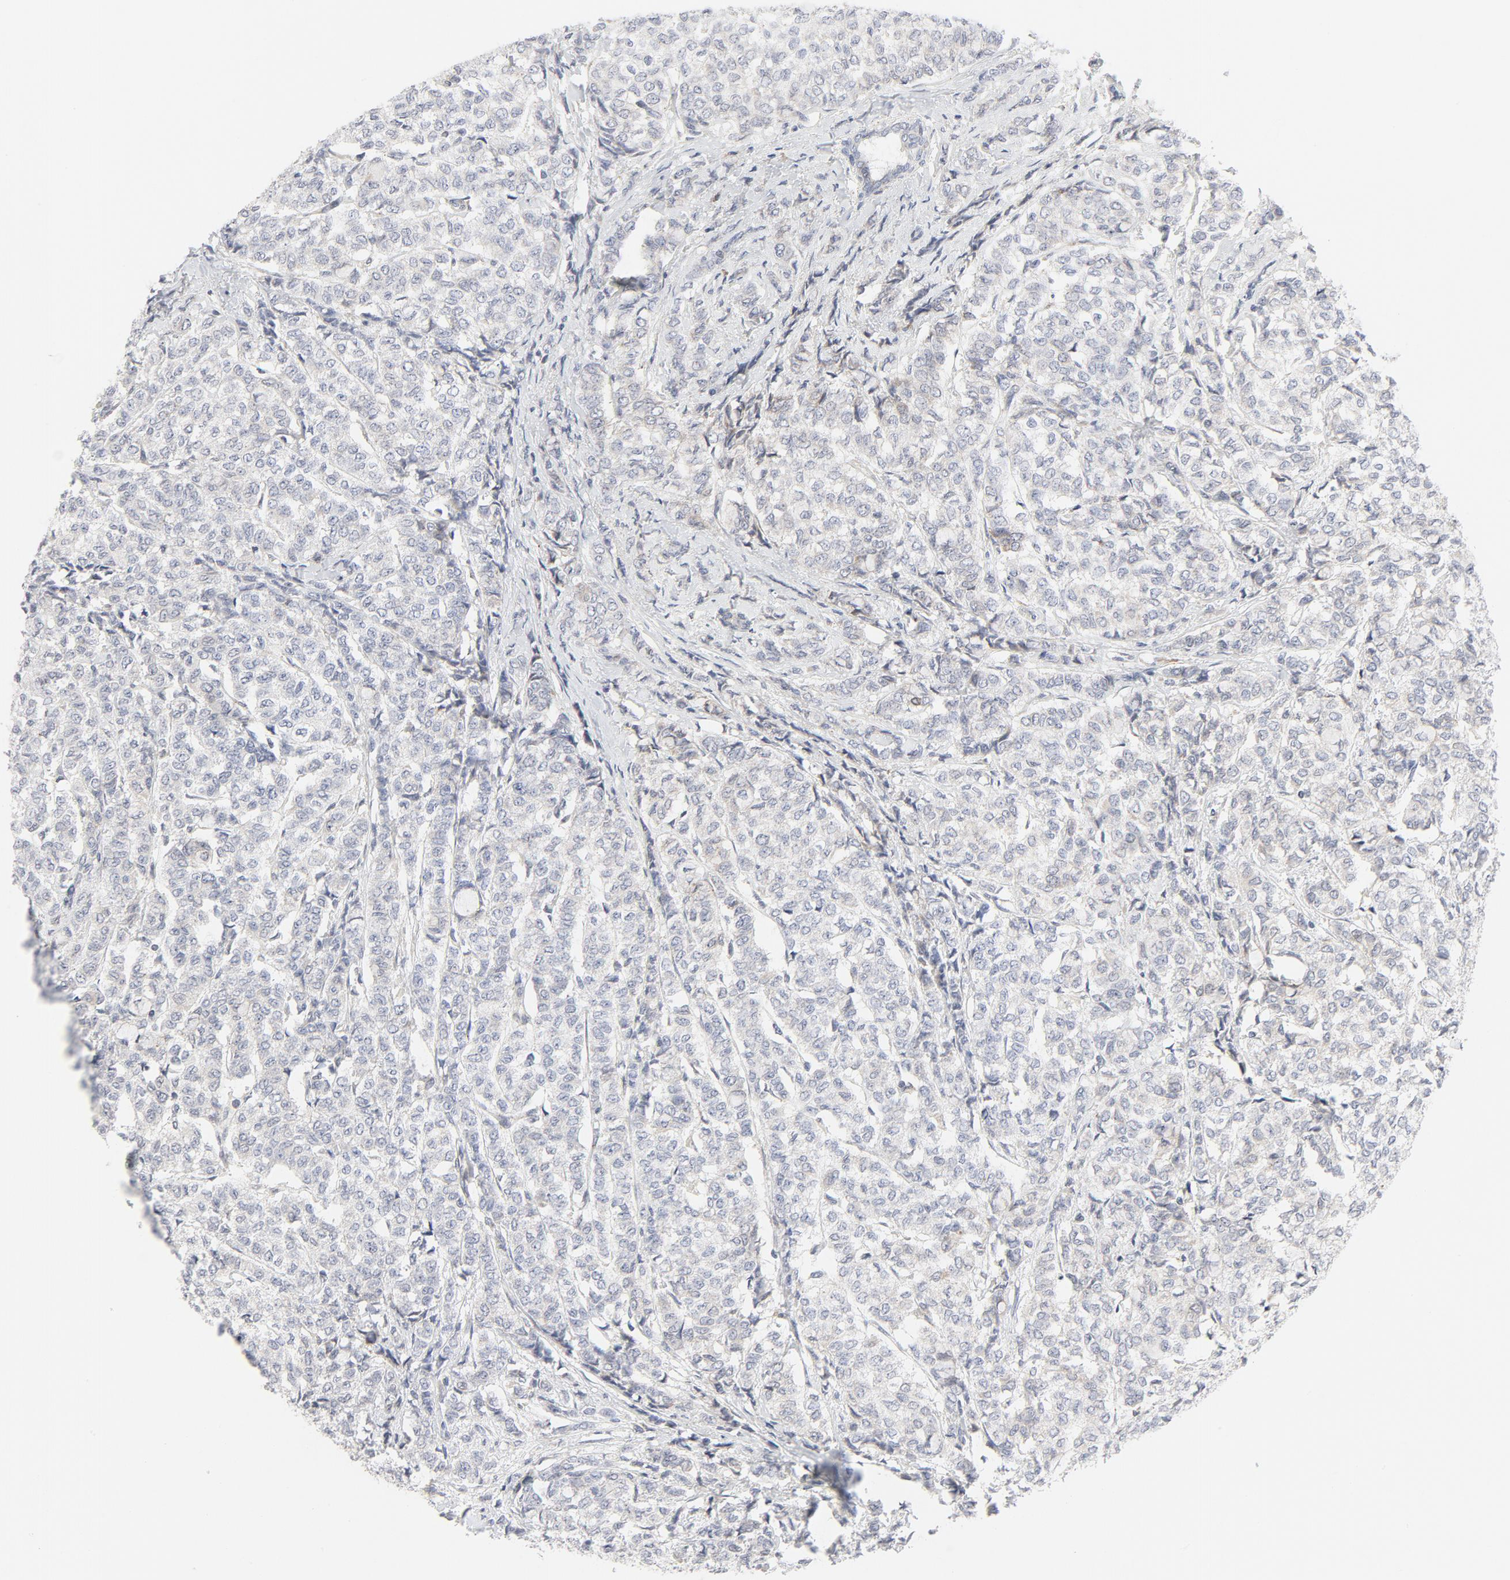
{"staining": {"intensity": "negative", "quantity": "none", "location": "none"}, "tissue": "breast cancer", "cell_type": "Tumor cells", "image_type": "cancer", "snomed": [{"axis": "morphology", "description": "Lobular carcinoma"}, {"axis": "topography", "description": "Breast"}], "caption": "Tumor cells show no significant expression in breast cancer (lobular carcinoma).", "gene": "LRP6", "patient": {"sex": "female", "age": 60}}